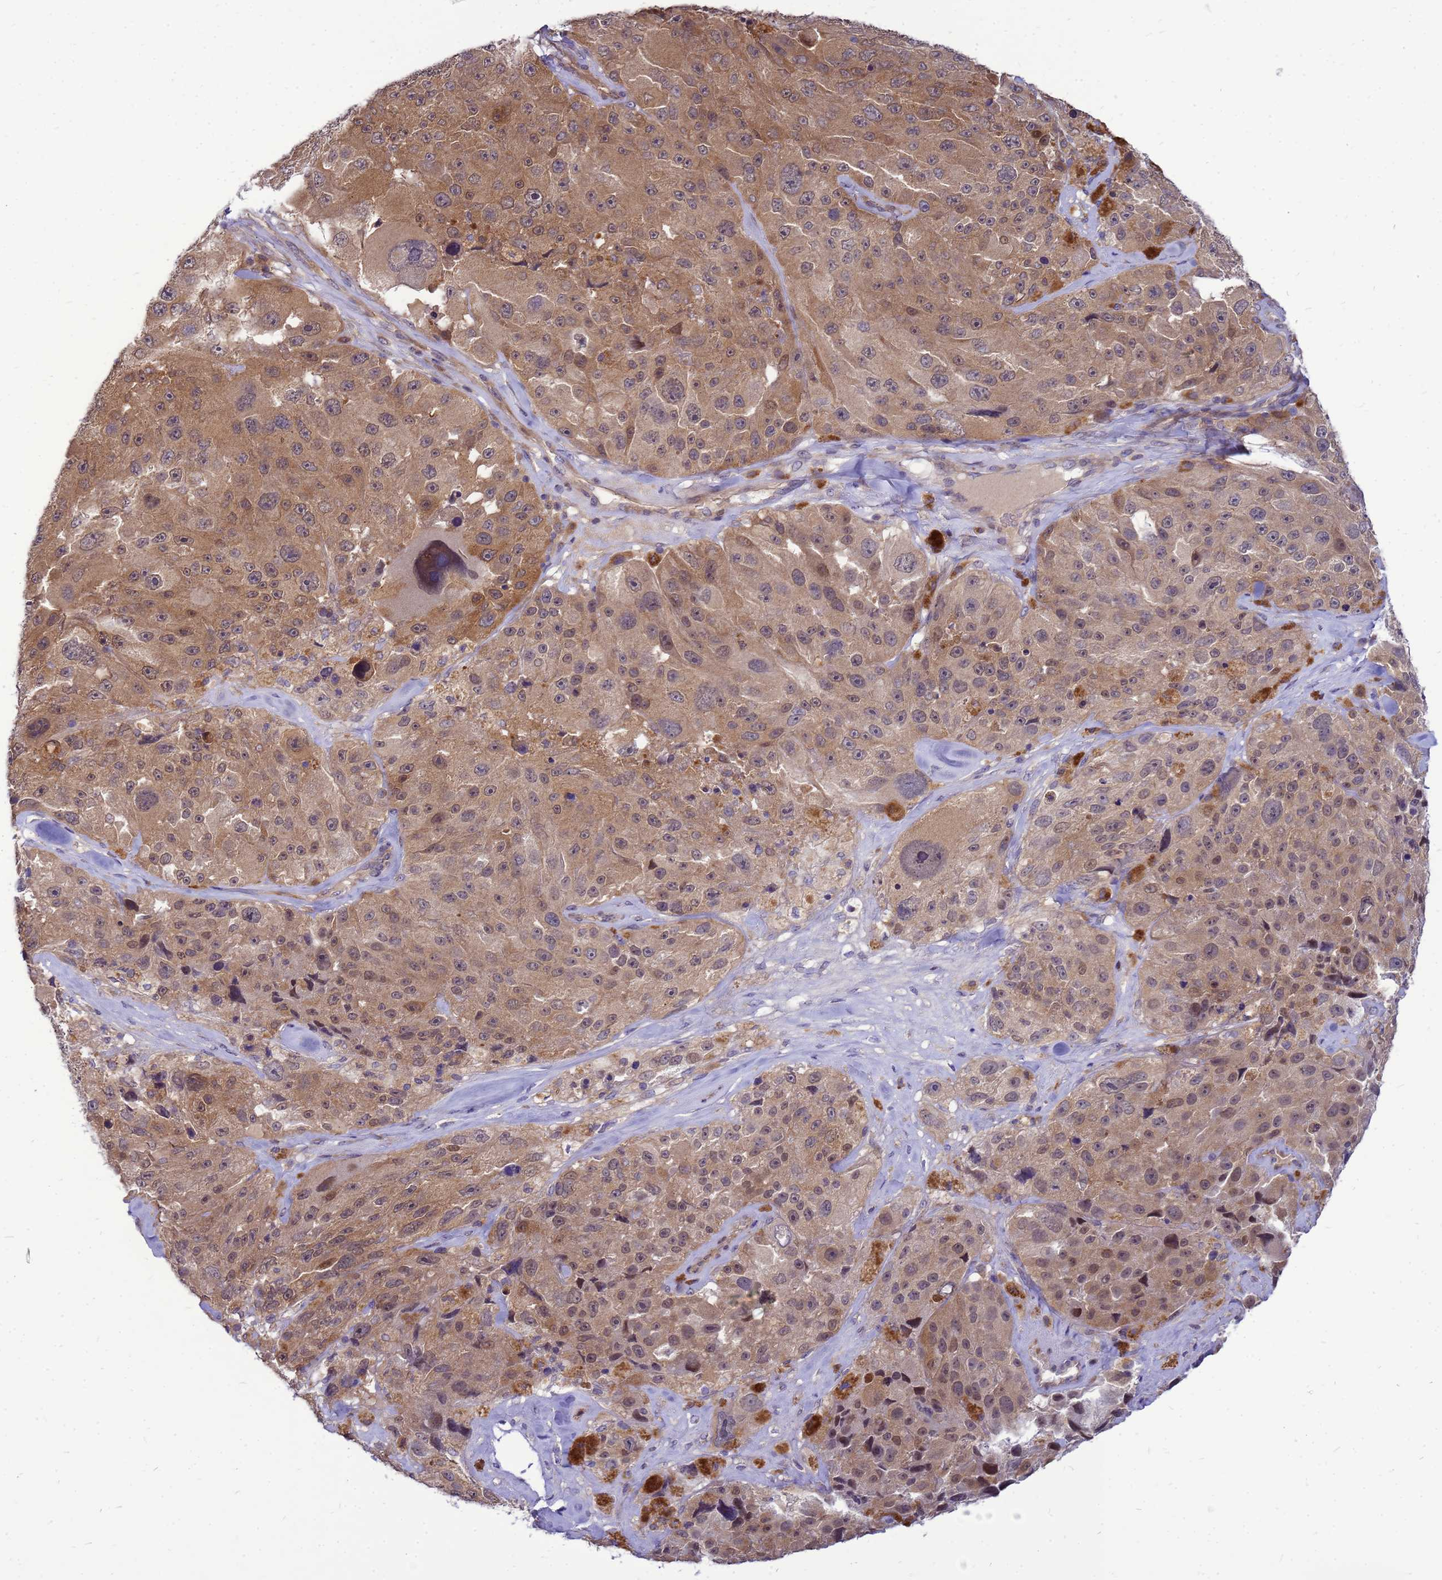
{"staining": {"intensity": "moderate", "quantity": ">75%", "location": "cytoplasmic/membranous"}, "tissue": "melanoma", "cell_type": "Tumor cells", "image_type": "cancer", "snomed": [{"axis": "morphology", "description": "Malignant melanoma, Metastatic site"}, {"axis": "topography", "description": "Lymph node"}], "caption": "Human melanoma stained with a protein marker exhibits moderate staining in tumor cells.", "gene": "ENOPH1", "patient": {"sex": "male", "age": 62}}